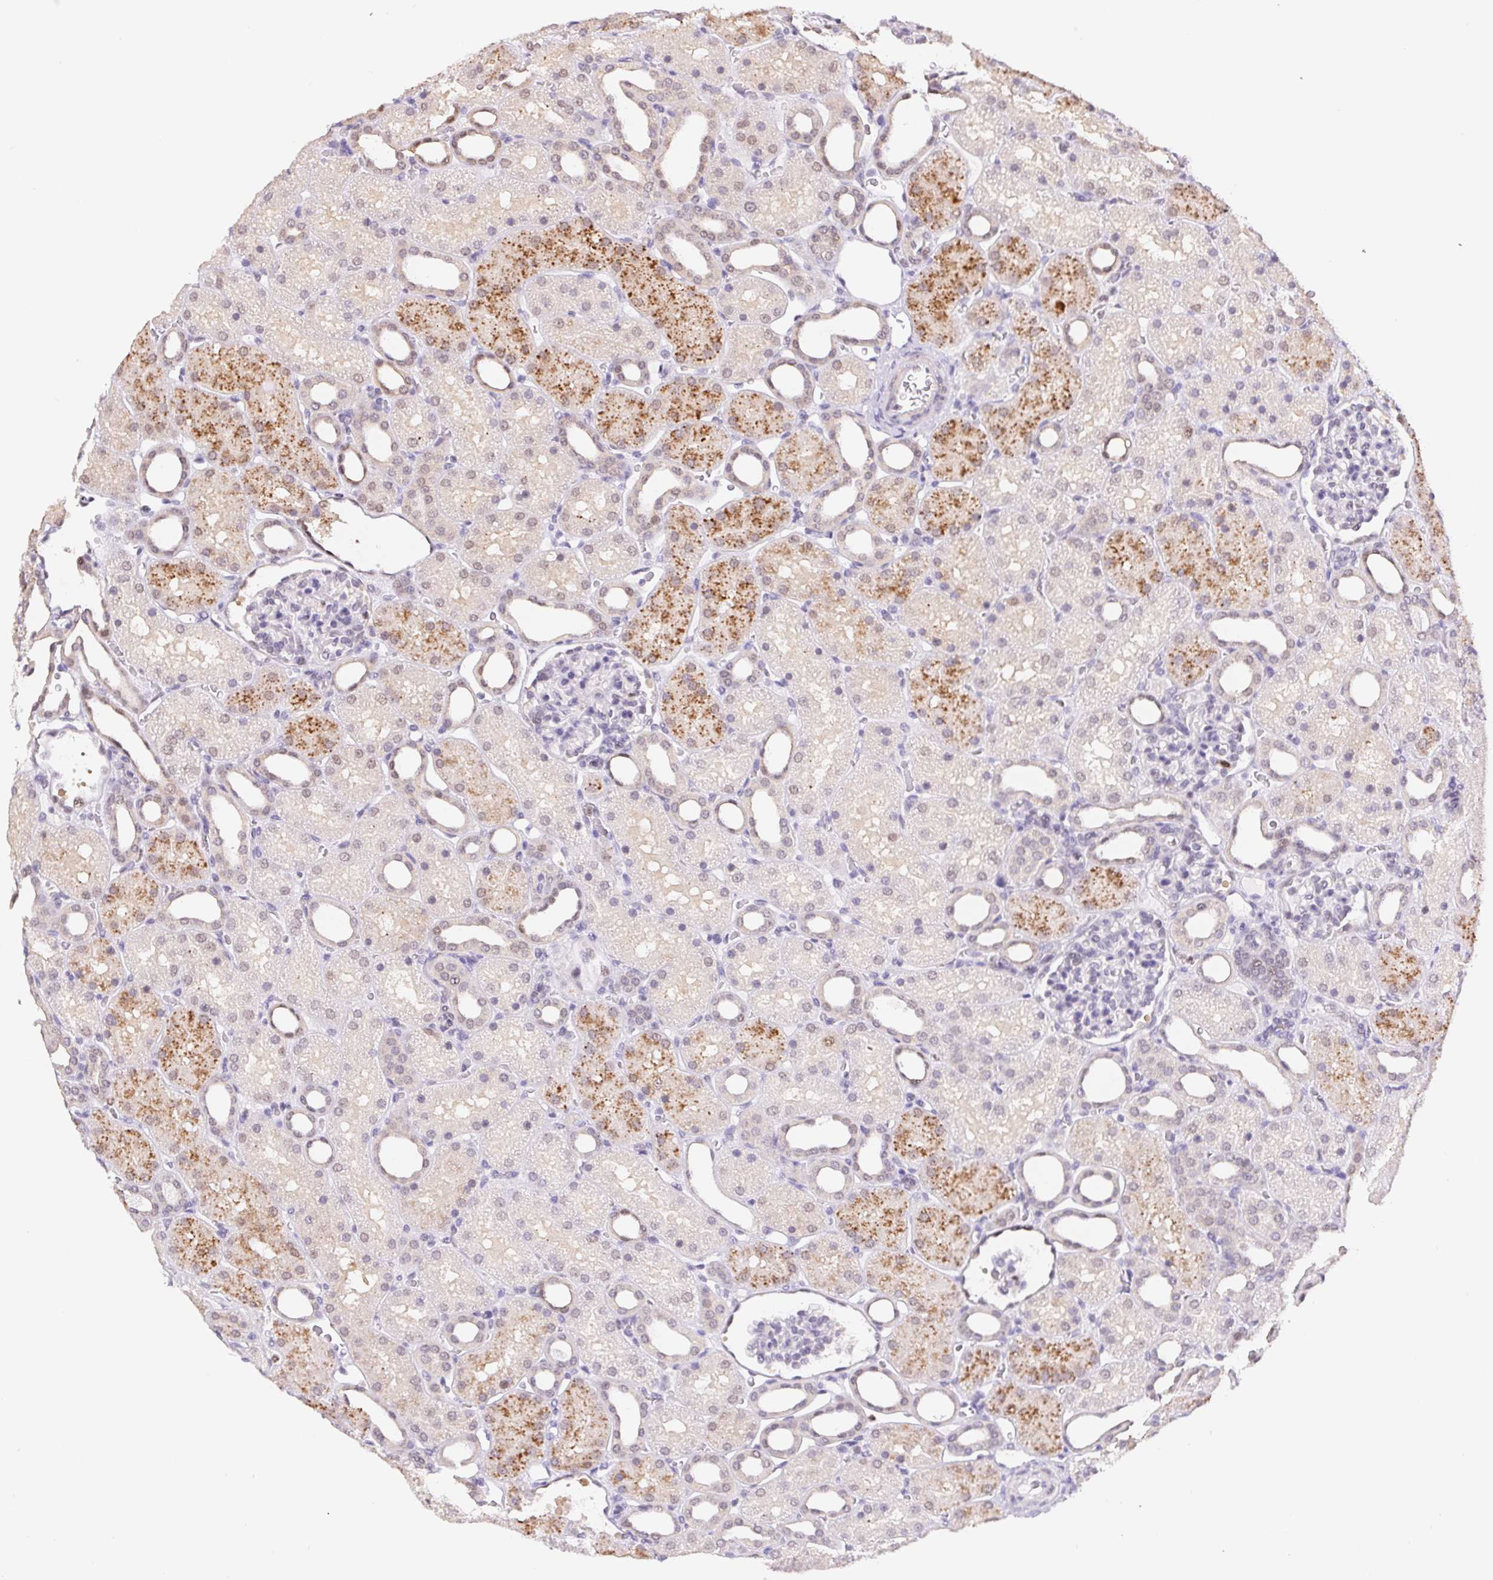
{"staining": {"intensity": "negative", "quantity": "none", "location": "none"}, "tissue": "kidney", "cell_type": "Cells in glomeruli", "image_type": "normal", "snomed": [{"axis": "morphology", "description": "Normal tissue, NOS"}, {"axis": "topography", "description": "Kidney"}], "caption": "Image shows no significant protein positivity in cells in glomeruli of benign kidney. (DAB immunohistochemistry (IHC) with hematoxylin counter stain).", "gene": "L3MBTL4", "patient": {"sex": "male", "age": 2}}